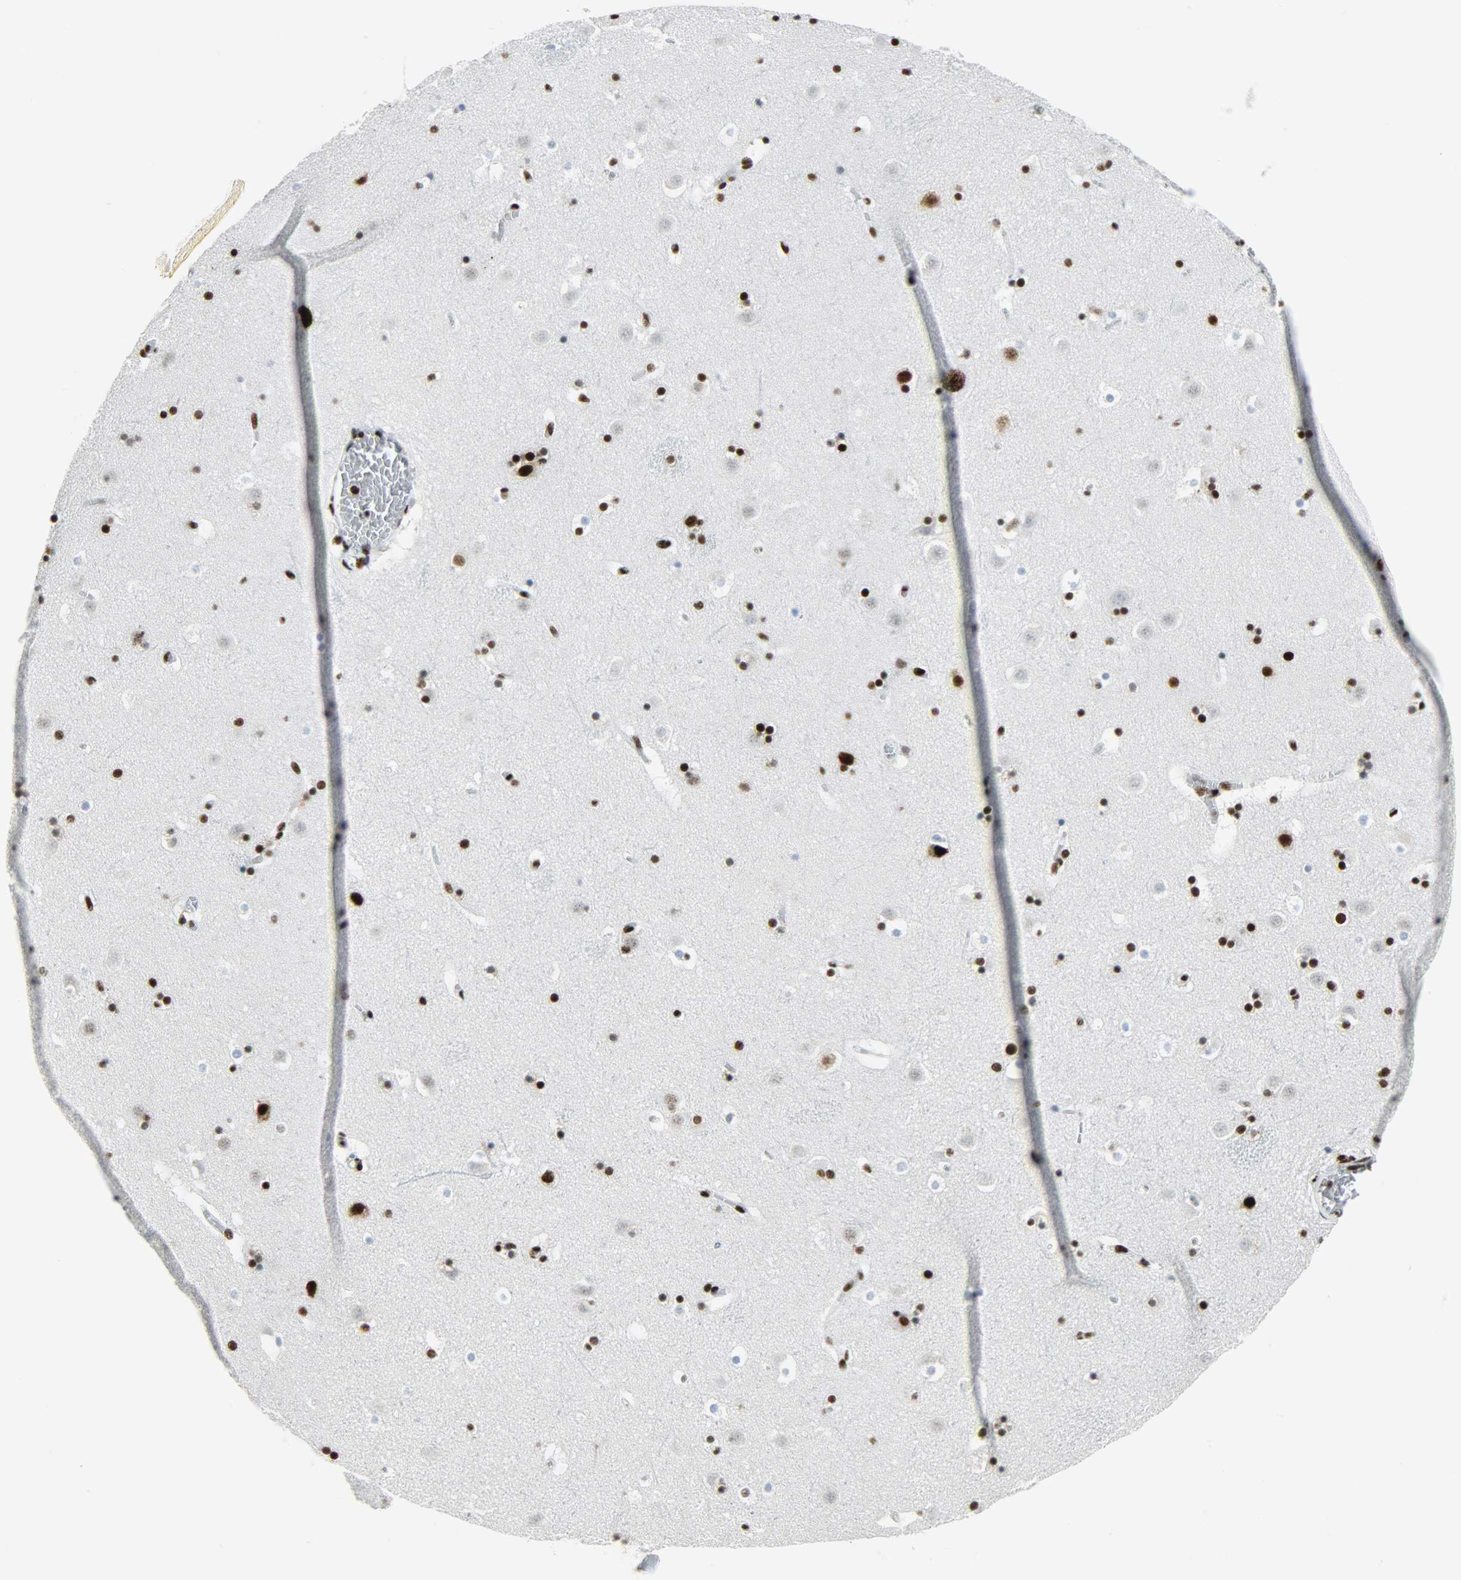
{"staining": {"intensity": "strong", "quantity": ">75%", "location": "nuclear"}, "tissue": "caudate", "cell_type": "Glial cells", "image_type": "normal", "snomed": [{"axis": "morphology", "description": "Normal tissue, NOS"}, {"axis": "topography", "description": "Lateral ventricle wall"}], "caption": "Immunohistochemistry of normal caudate reveals high levels of strong nuclear expression in approximately >75% of glial cells. The staining was performed using DAB to visualize the protein expression in brown, while the nuclei were stained in blue with hematoxylin (Magnification: 20x).", "gene": "SNRPA", "patient": {"sex": "male", "age": 45}}